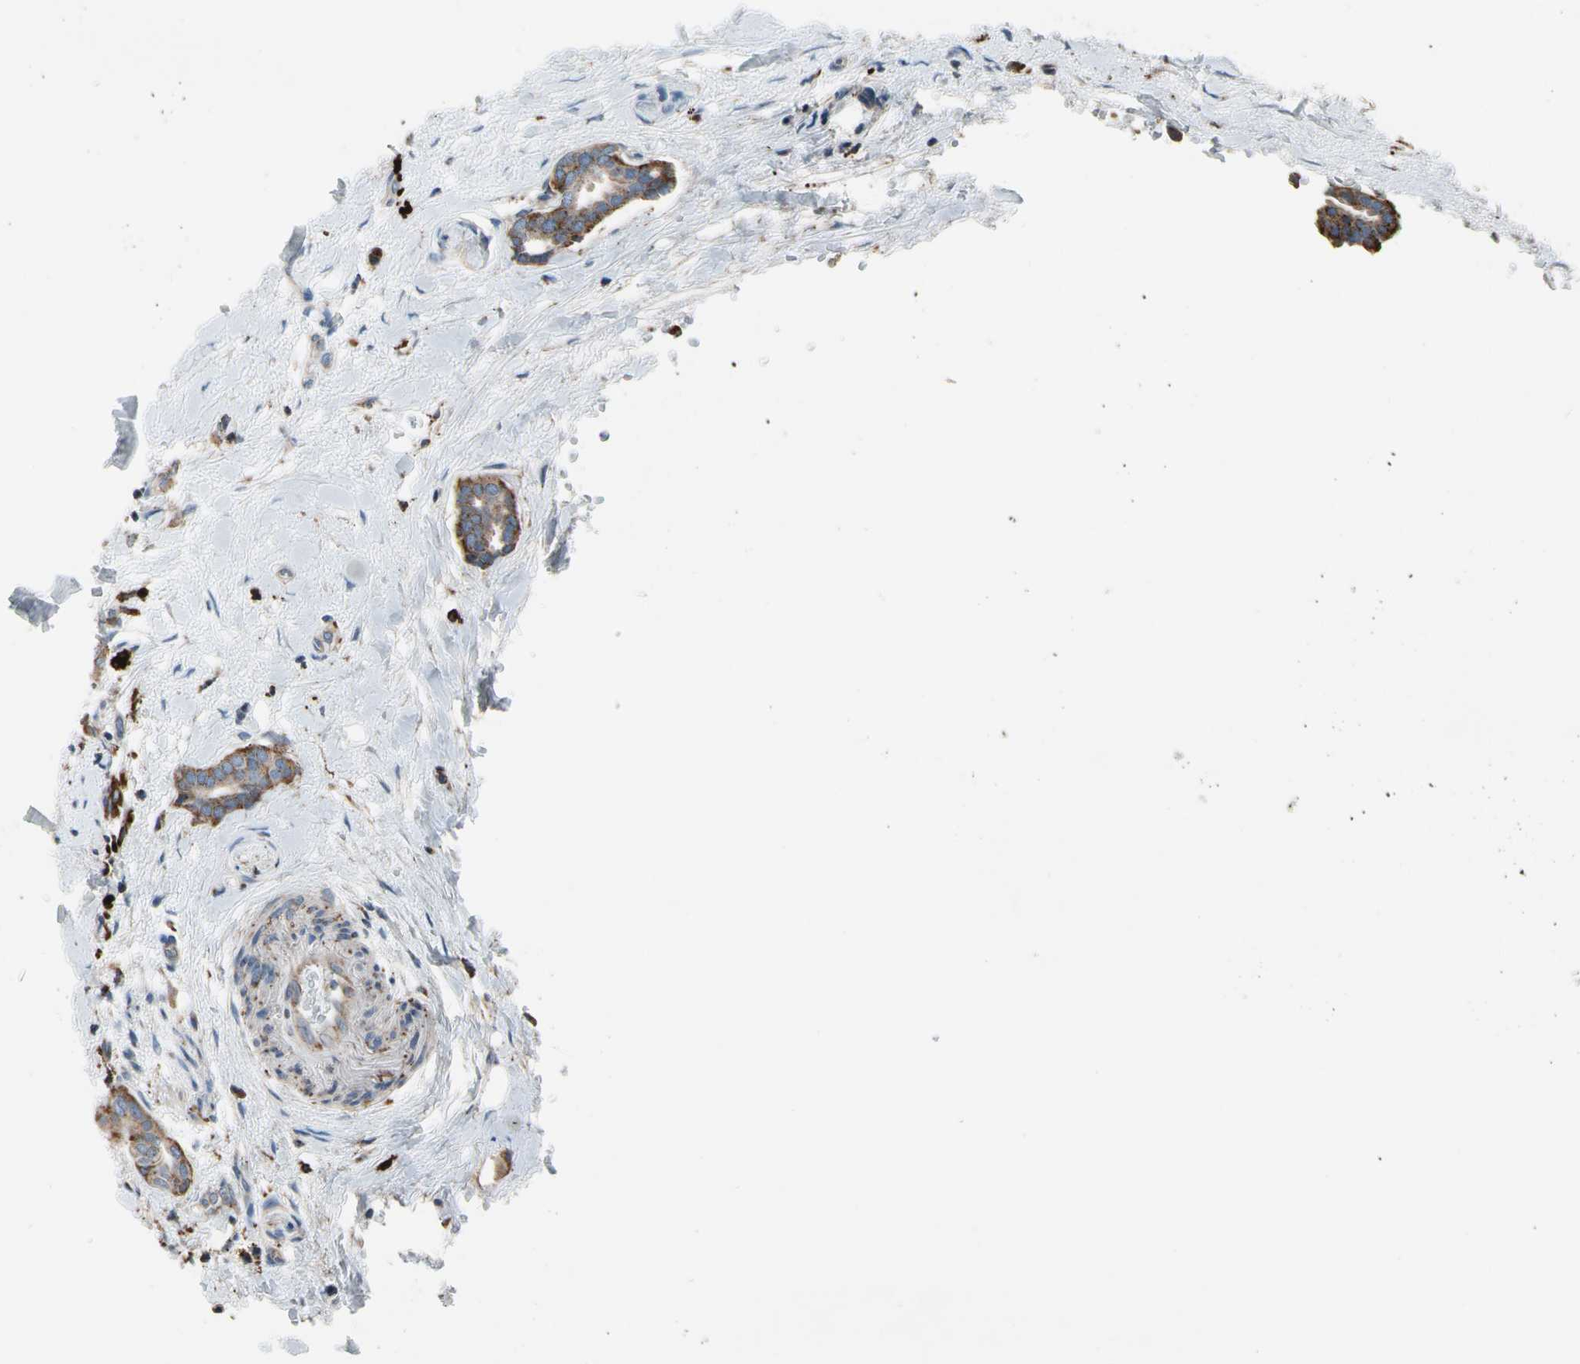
{"staining": {"intensity": "moderate", "quantity": ">75%", "location": "cytoplasmic/membranous"}, "tissue": "head and neck cancer", "cell_type": "Tumor cells", "image_type": "cancer", "snomed": [{"axis": "morphology", "description": "Adenocarcinoma, NOS"}, {"axis": "topography", "description": "Salivary gland"}, {"axis": "topography", "description": "Head-Neck"}], "caption": "Immunohistochemistry of human head and neck cancer (adenocarcinoma) shows medium levels of moderate cytoplasmic/membranous positivity in approximately >75% of tumor cells.", "gene": "GM2A", "patient": {"sex": "female", "age": 59}}